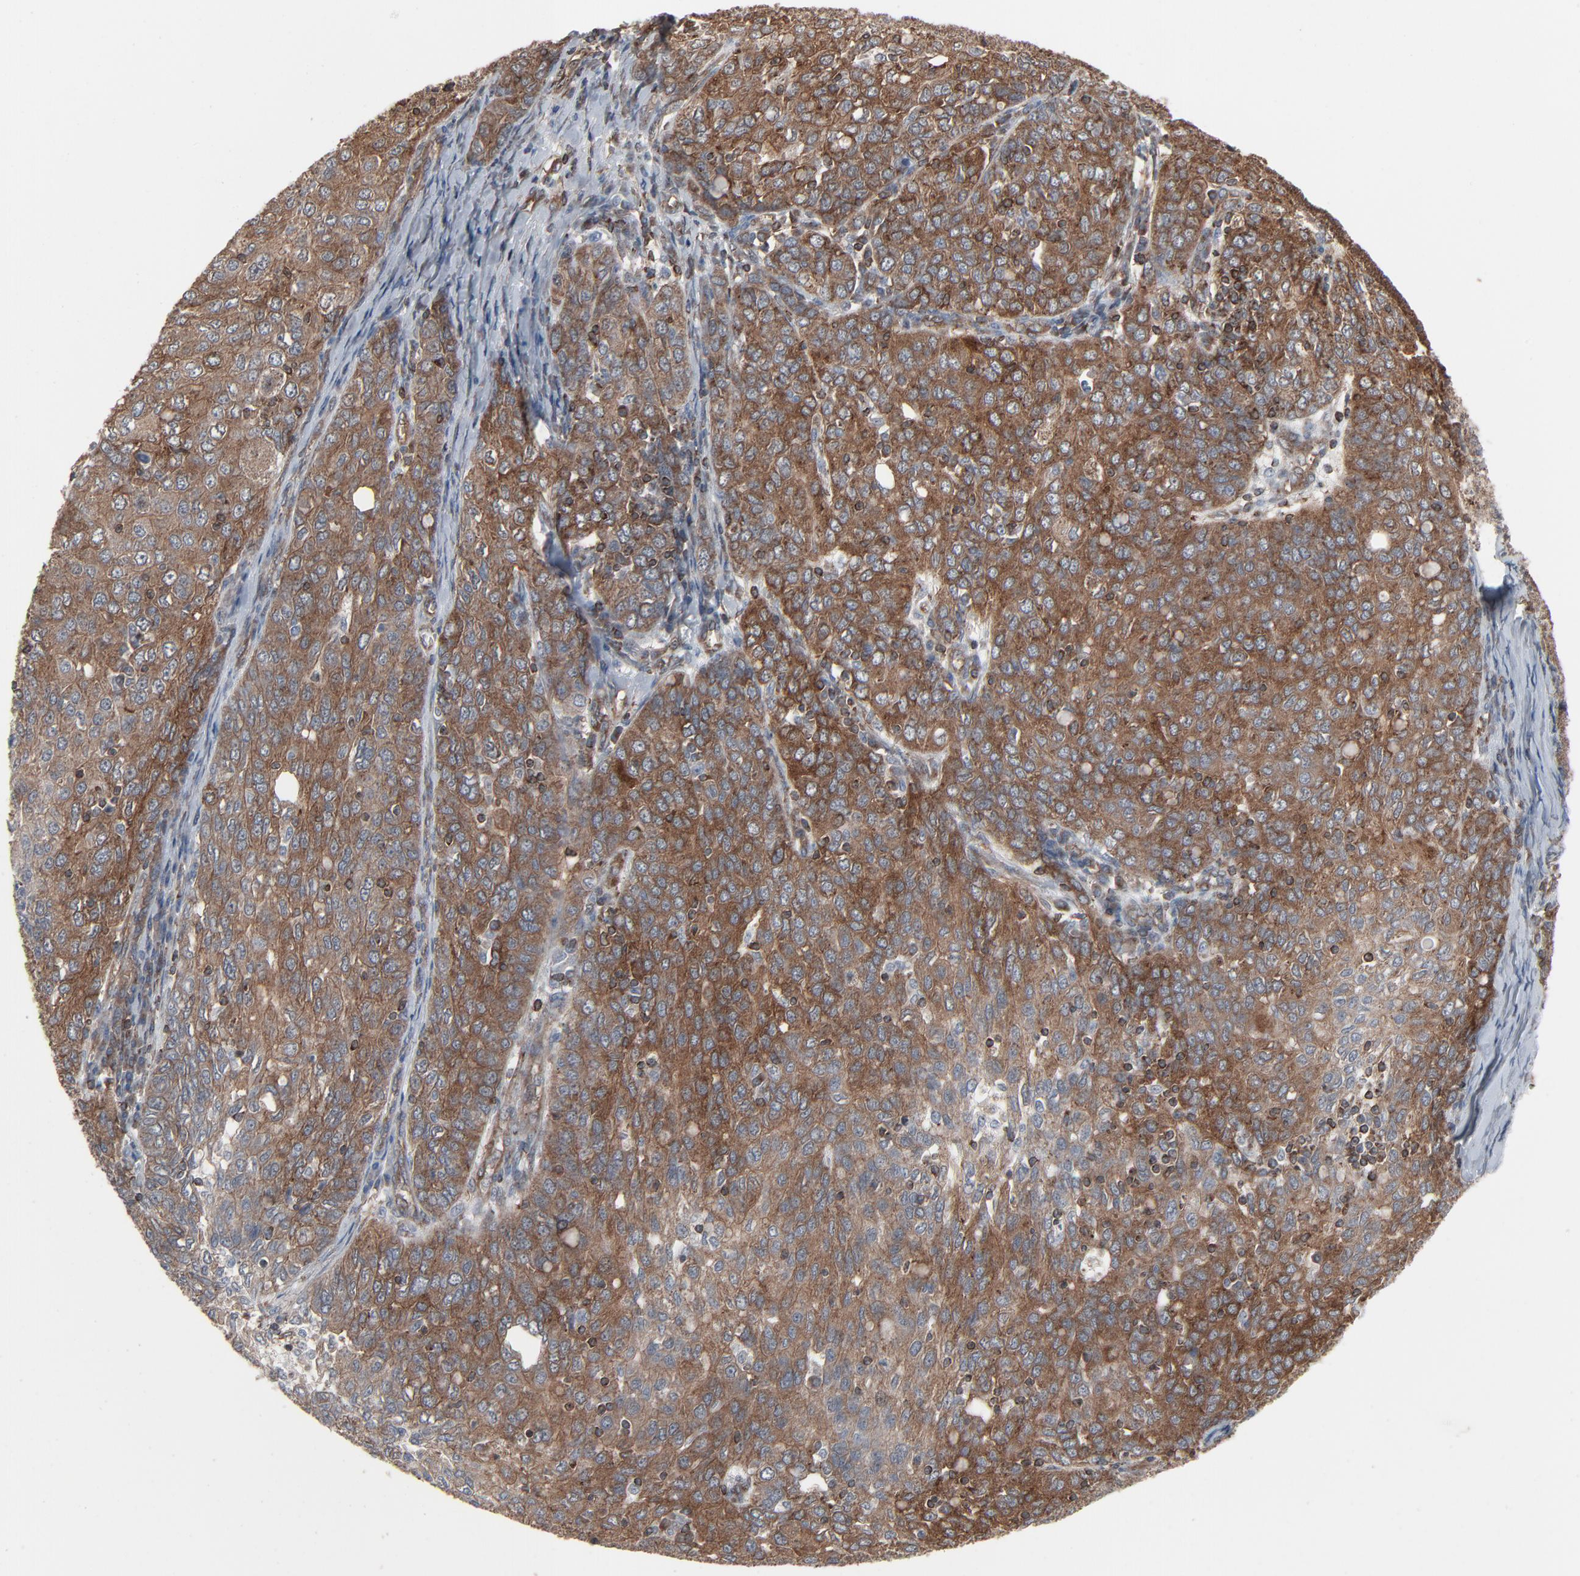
{"staining": {"intensity": "strong", "quantity": ">75%", "location": "cytoplasmic/membranous"}, "tissue": "ovarian cancer", "cell_type": "Tumor cells", "image_type": "cancer", "snomed": [{"axis": "morphology", "description": "Carcinoma, endometroid"}, {"axis": "topography", "description": "Ovary"}], "caption": "Protein expression analysis of human ovarian cancer reveals strong cytoplasmic/membranous positivity in approximately >75% of tumor cells.", "gene": "OPTN", "patient": {"sex": "female", "age": 50}}